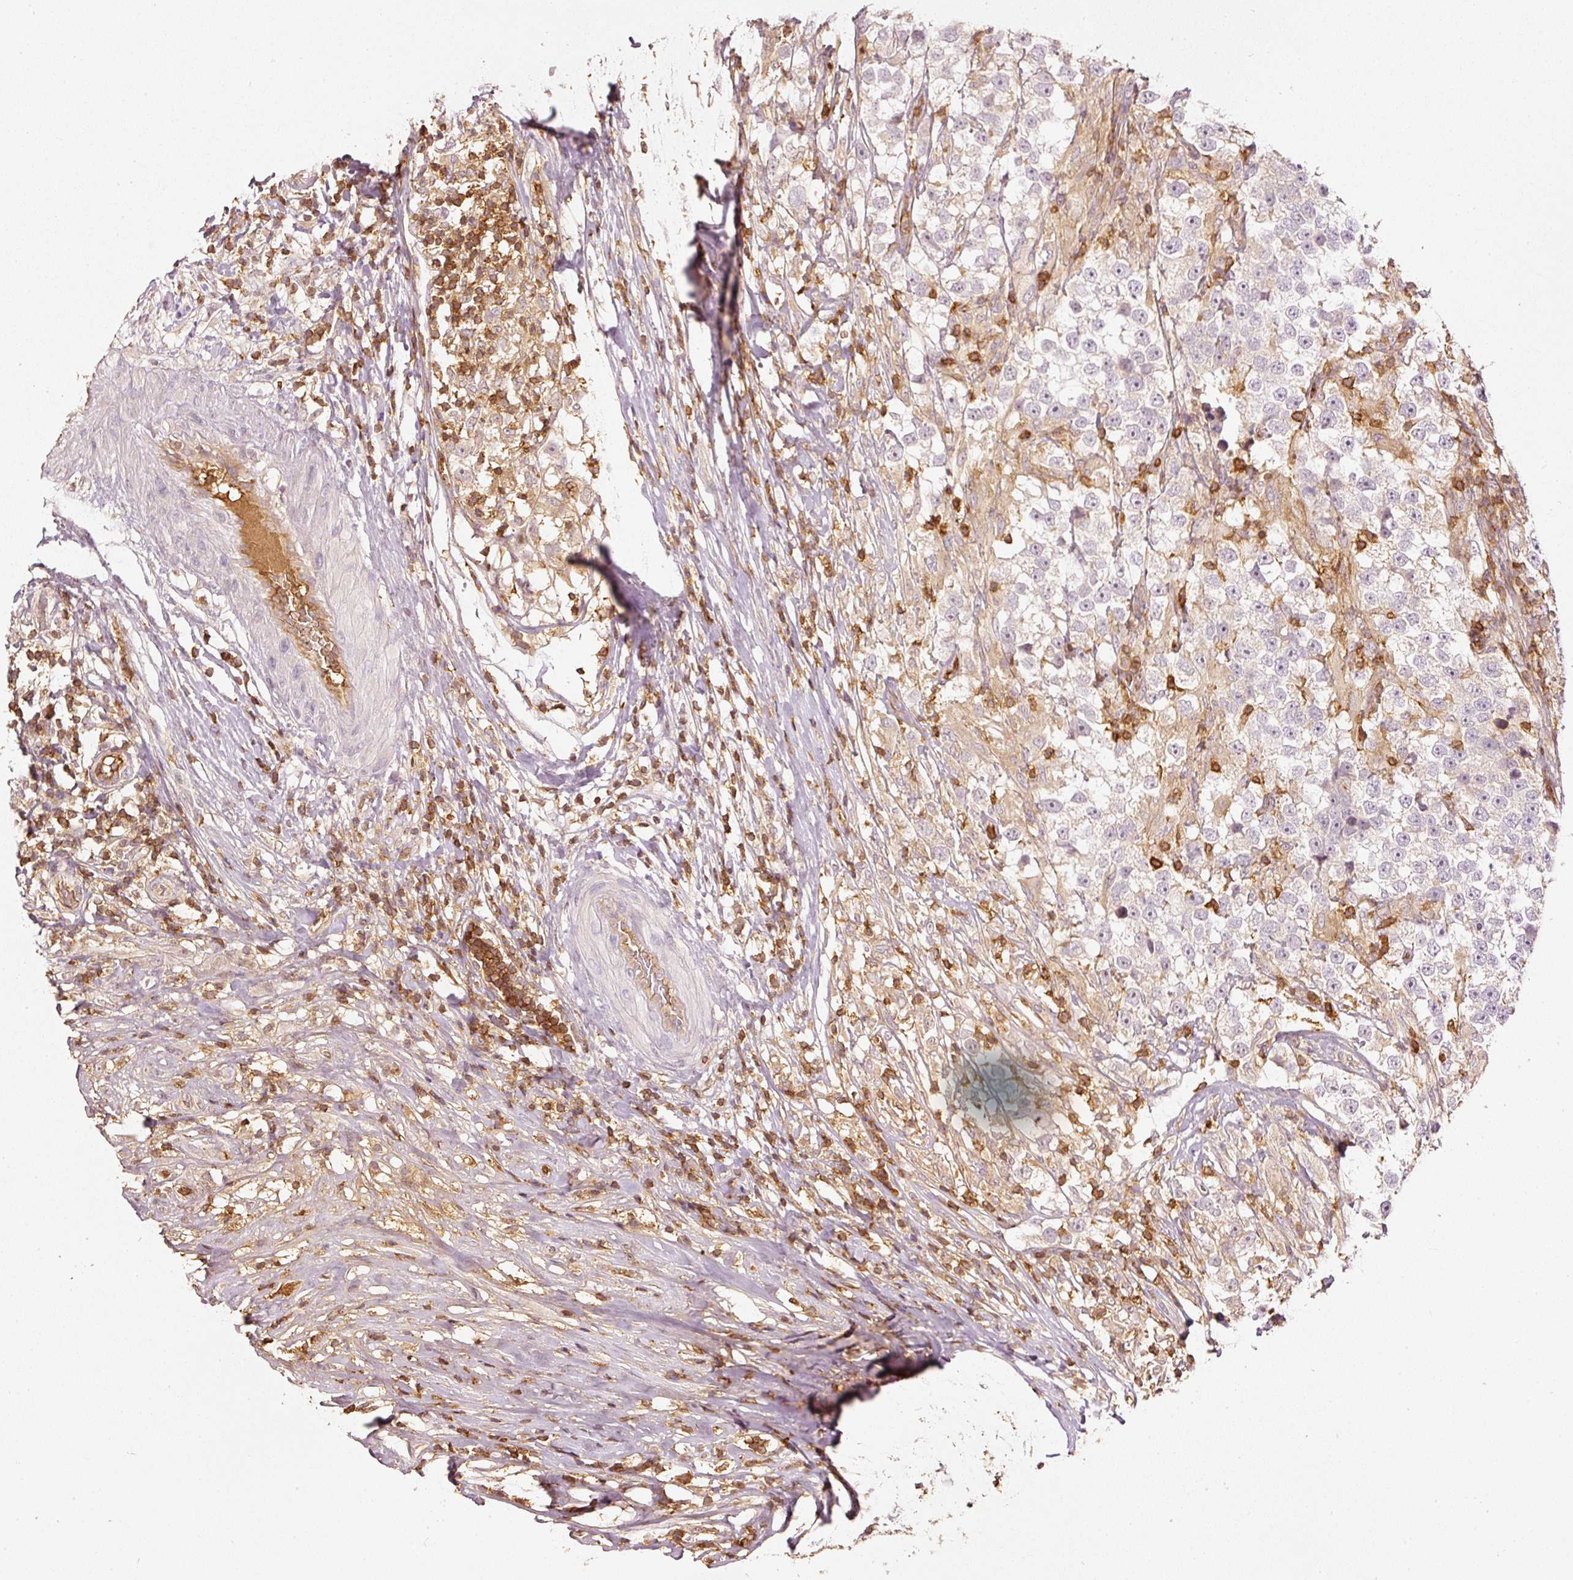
{"staining": {"intensity": "weak", "quantity": "25%-75%", "location": "cytoplasmic/membranous"}, "tissue": "testis cancer", "cell_type": "Tumor cells", "image_type": "cancer", "snomed": [{"axis": "morphology", "description": "Seminoma, NOS"}, {"axis": "topography", "description": "Testis"}], "caption": "Tumor cells reveal low levels of weak cytoplasmic/membranous positivity in approximately 25%-75% of cells in human testis cancer.", "gene": "EVL", "patient": {"sex": "male", "age": 46}}